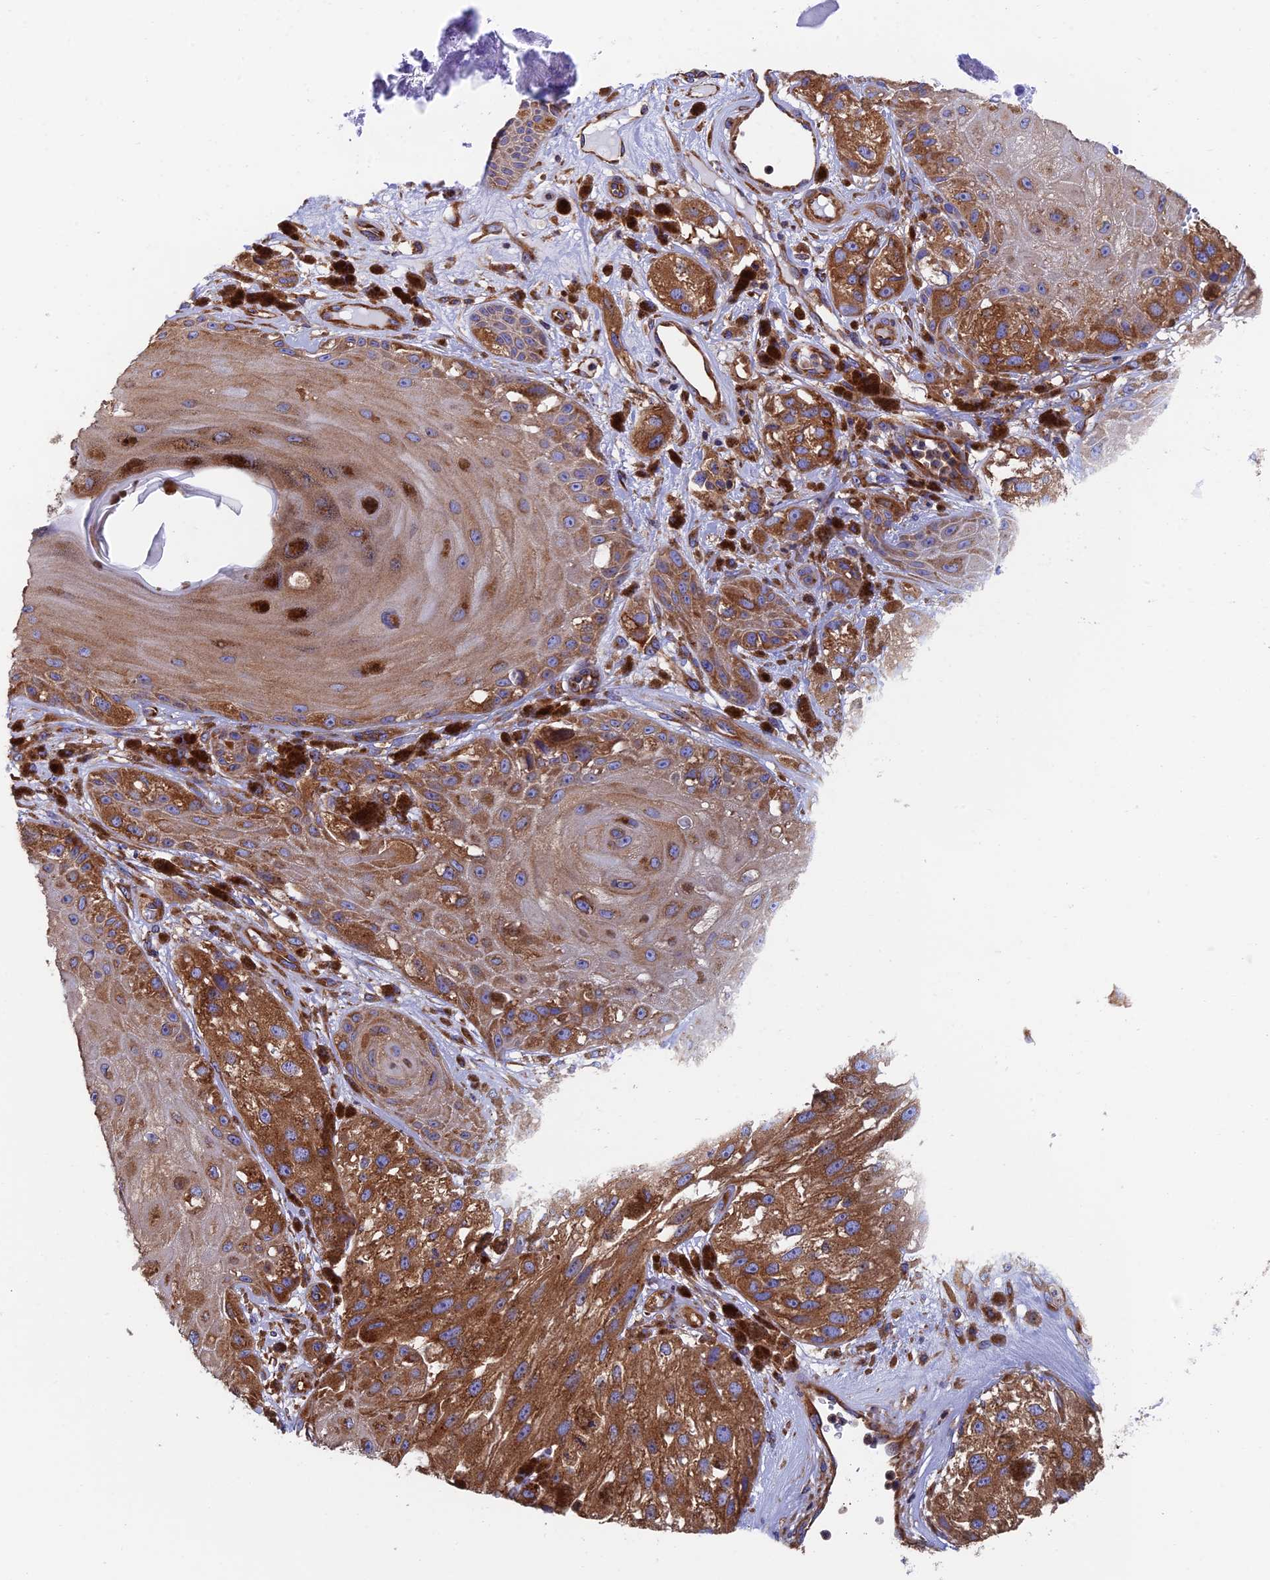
{"staining": {"intensity": "strong", "quantity": ">75%", "location": "cytoplasmic/membranous"}, "tissue": "melanoma", "cell_type": "Tumor cells", "image_type": "cancer", "snomed": [{"axis": "morphology", "description": "Malignant melanoma, NOS"}, {"axis": "topography", "description": "Skin"}], "caption": "This photomicrograph displays IHC staining of melanoma, with high strong cytoplasmic/membranous staining in about >75% of tumor cells.", "gene": "DCTN2", "patient": {"sex": "male", "age": 88}}